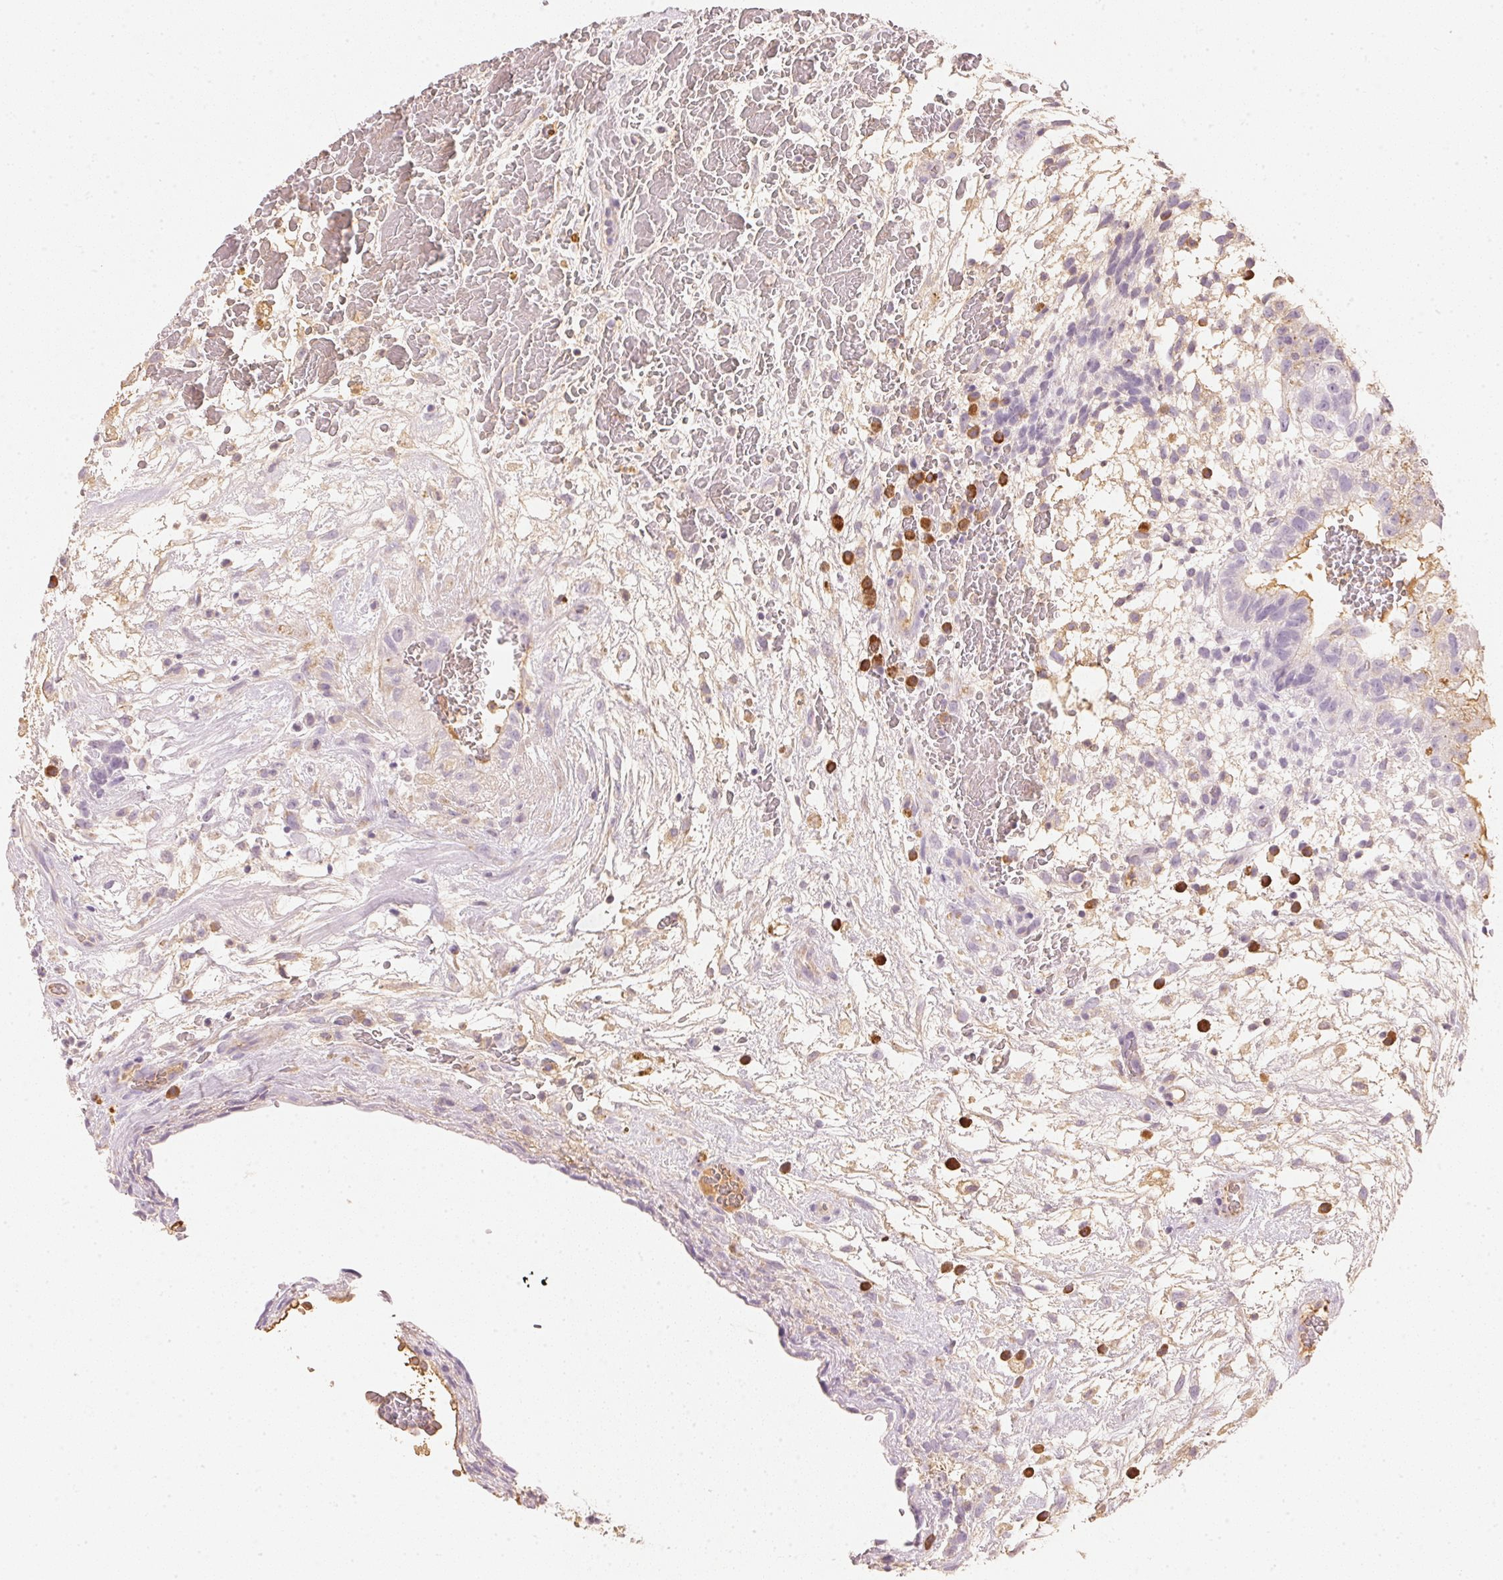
{"staining": {"intensity": "negative", "quantity": "none", "location": "none"}, "tissue": "testis cancer", "cell_type": "Tumor cells", "image_type": "cancer", "snomed": [{"axis": "morphology", "description": "Normal tissue, NOS"}, {"axis": "morphology", "description": "Carcinoma, Embryonal, NOS"}, {"axis": "topography", "description": "Testis"}], "caption": "Testis embryonal carcinoma was stained to show a protein in brown. There is no significant expression in tumor cells.", "gene": "RMDN2", "patient": {"sex": "male", "age": 32}}